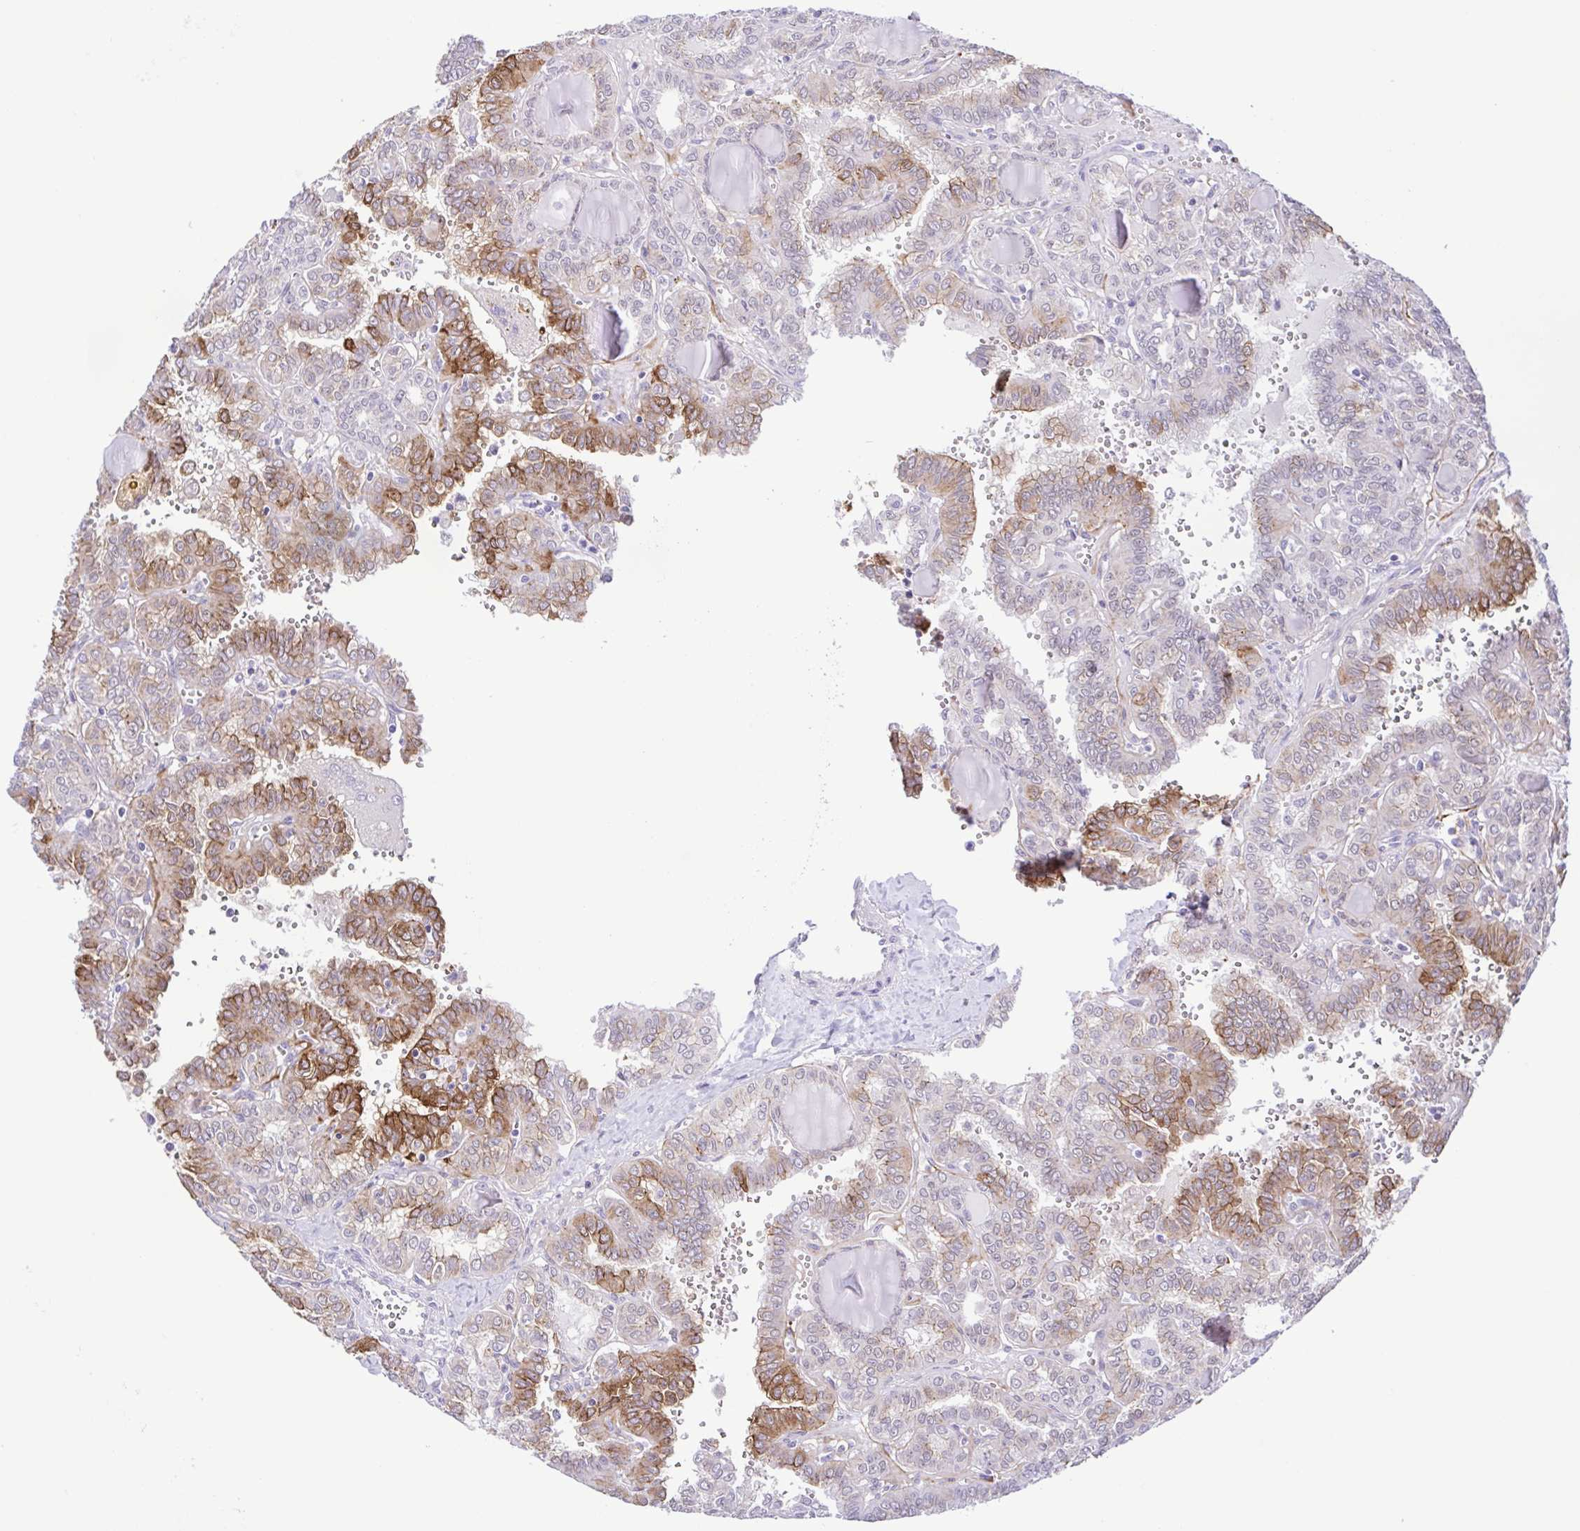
{"staining": {"intensity": "moderate", "quantity": "25%-75%", "location": "cytoplasmic/membranous"}, "tissue": "thyroid cancer", "cell_type": "Tumor cells", "image_type": "cancer", "snomed": [{"axis": "morphology", "description": "Papillary adenocarcinoma, NOS"}, {"axis": "topography", "description": "Thyroid gland"}], "caption": "Protein staining of thyroid cancer tissue demonstrates moderate cytoplasmic/membranous expression in approximately 25%-75% of tumor cells. The staining is performed using DAB (3,3'-diaminobenzidine) brown chromogen to label protein expression. The nuclei are counter-stained blue using hematoxylin.", "gene": "DCLK2", "patient": {"sex": "female", "age": 41}}